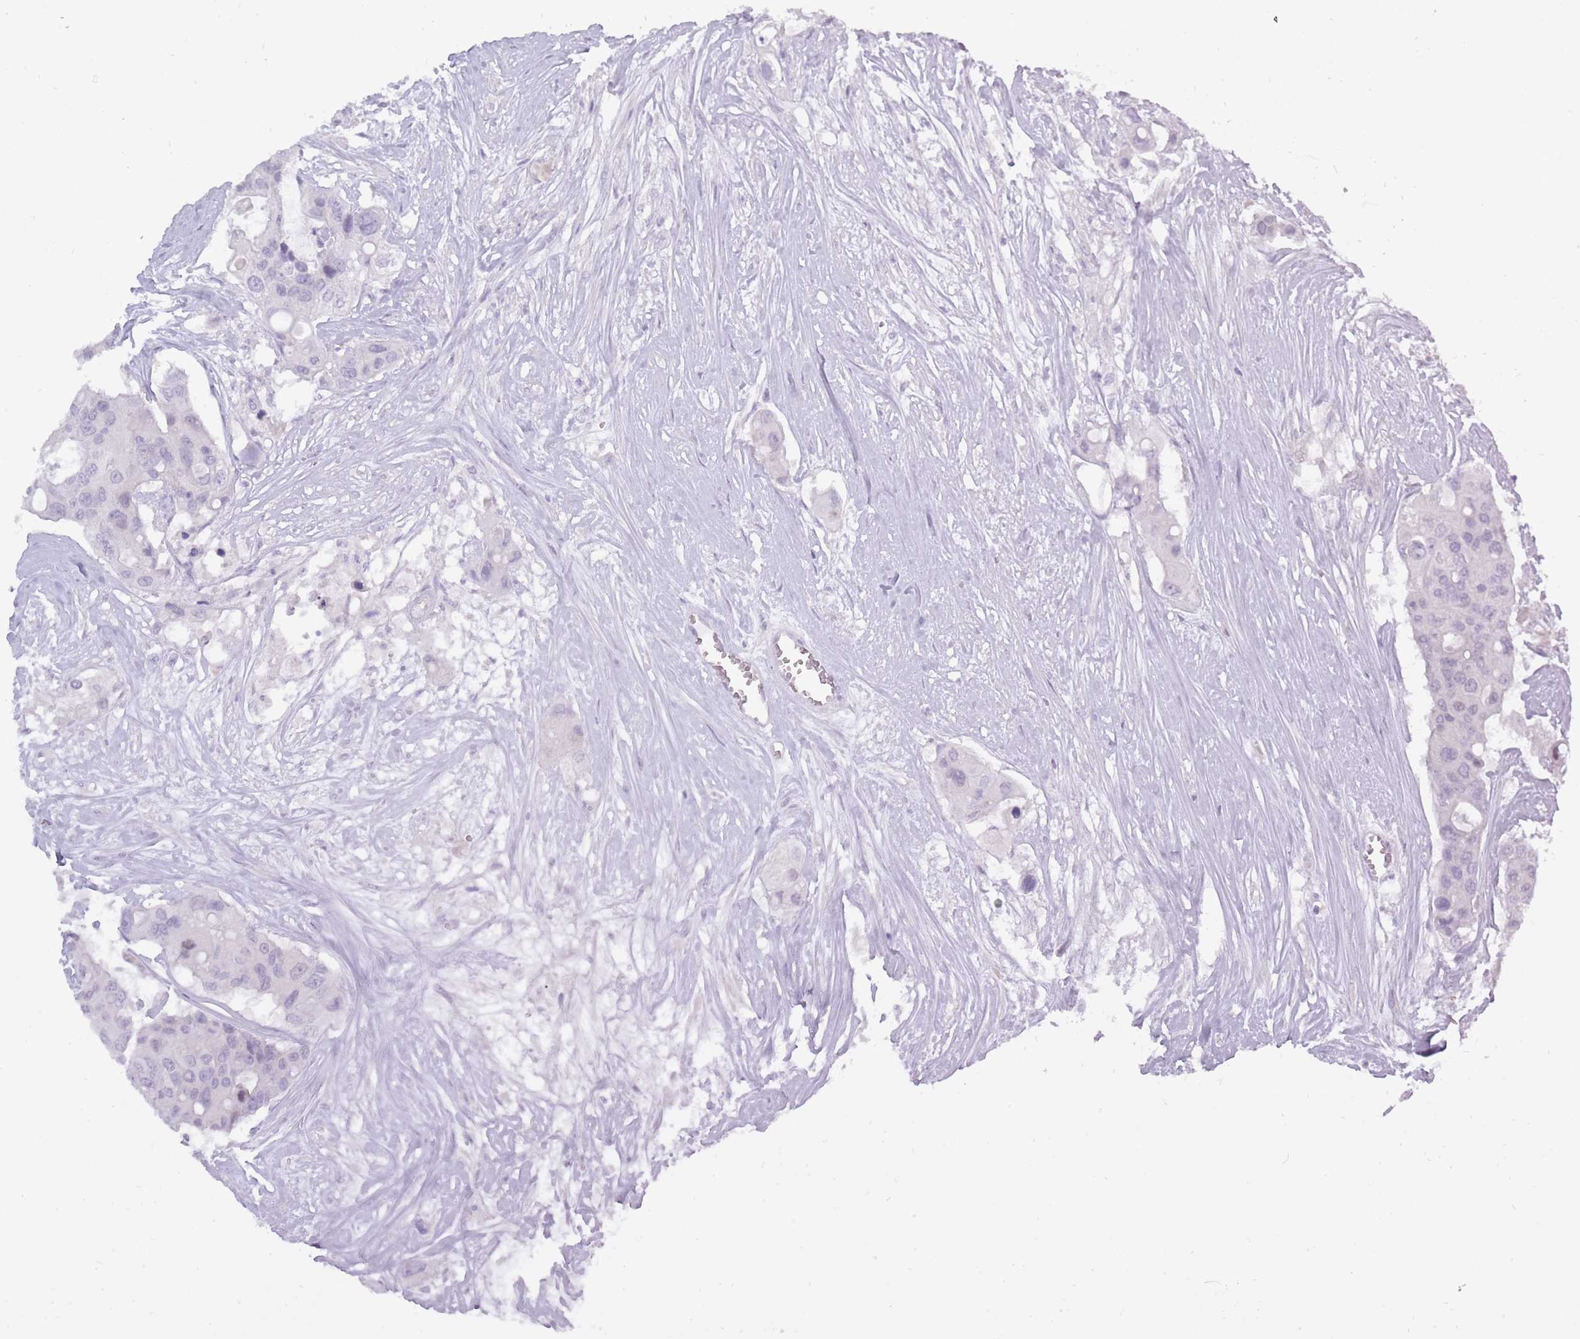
{"staining": {"intensity": "negative", "quantity": "none", "location": "none"}, "tissue": "colorectal cancer", "cell_type": "Tumor cells", "image_type": "cancer", "snomed": [{"axis": "morphology", "description": "Adenocarcinoma, NOS"}, {"axis": "topography", "description": "Colon"}], "caption": "IHC histopathology image of human colorectal cancer (adenocarcinoma) stained for a protein (brown), which reveals no positivity in tumor cells.", "gene": "BDKRB2", "patient": {"sex": "male", "age": 77}}